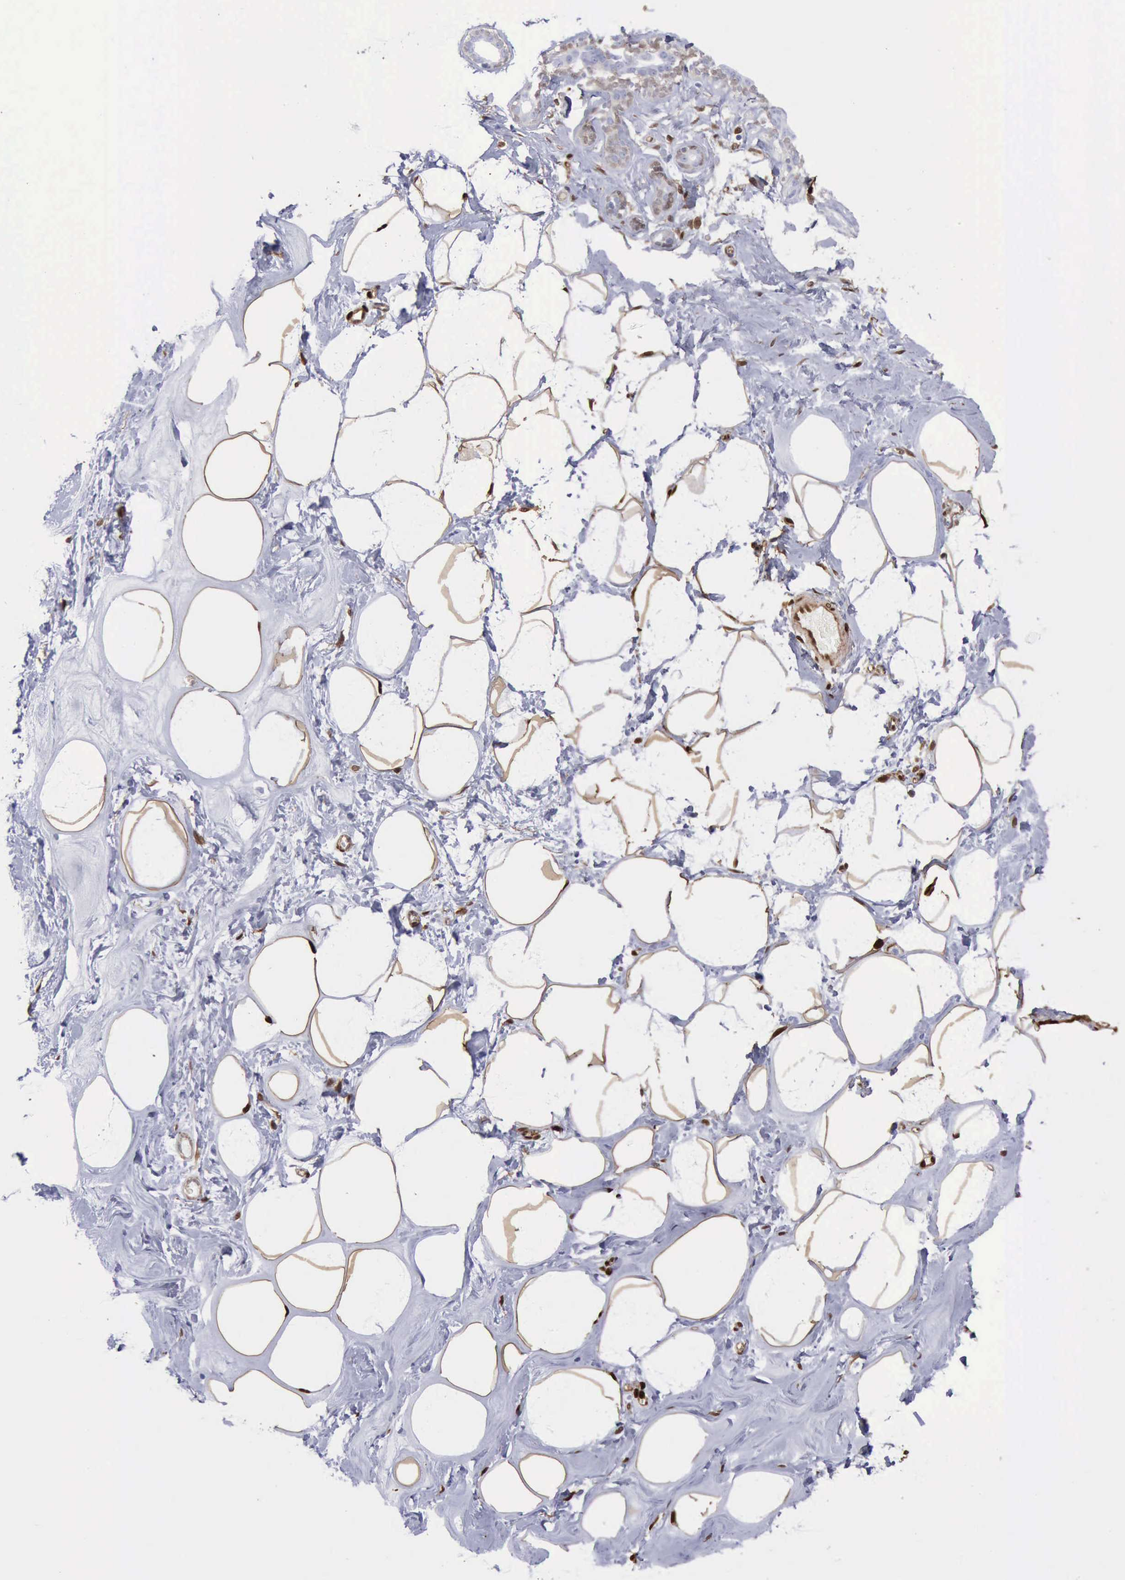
{"staining": {"intensity": "strong", "quantity": ">75%", "location": "nuclear"}, "tissue": "breast", "cell_type": "Adipocytes", "image_type": "normal", "snomed": [{"axis": "morphology", "description": "Normal tissue, NOS"}, {"axis": "morphology", "description": "Fibrosis, NOS"}, {"axis": "topography", "description": "Breast"}], "caption": "The micrograph demonstrates immunohistochemical staining of unremarkable breast. There is strong nuclear positivity is seen in about >75% of adipocytes.", "gene": "FHL1", "patient": {"sex": "female", "age": 39}}